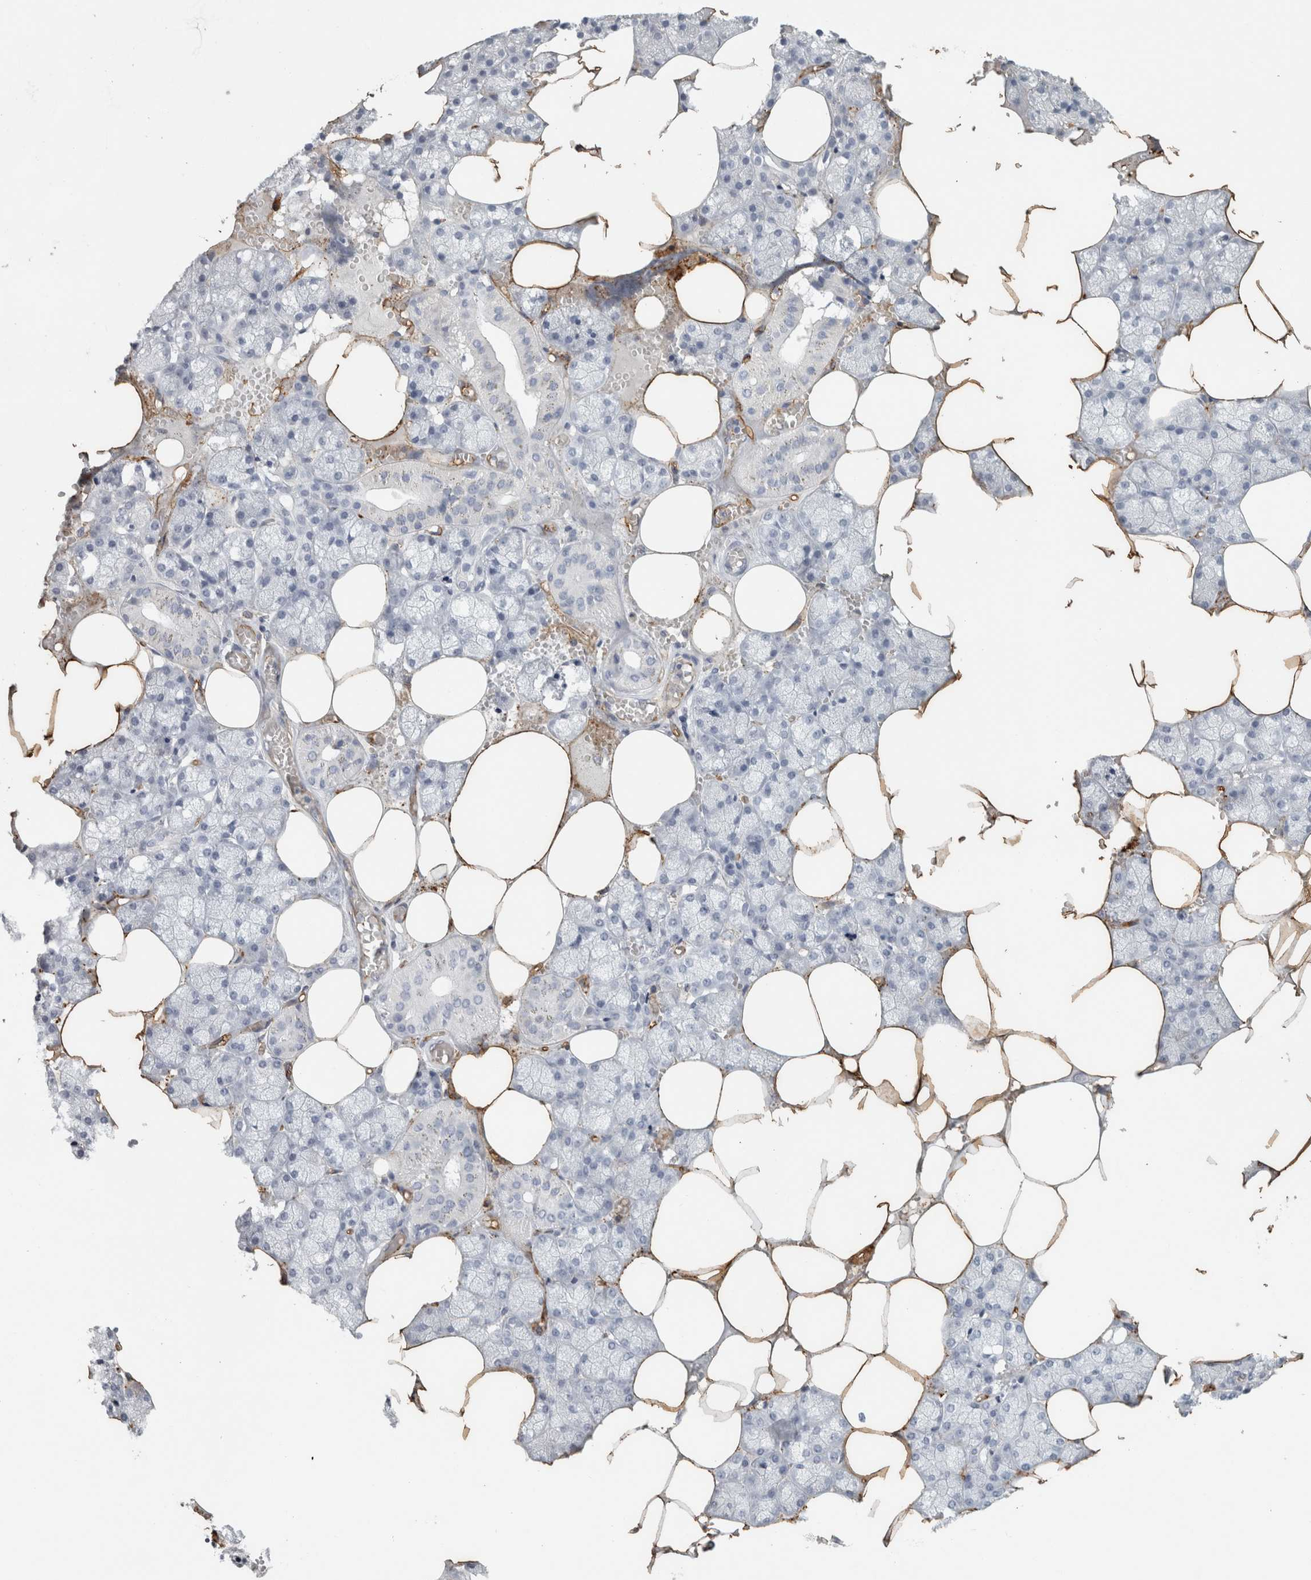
{"staining": {"intensity": "negative", "quantity": "none", "location": "none"}, "tissue": "salivary gland", "cell_type": "Glandular cells", "image_type": "normal", "snomed": [{"axis": "morphology", "description": "Normal tissue, NOS"}, {"axis": "topography", "description": "Salivary gland"}], "caption": "This is an IHC histopathology image of benign salivary gland. There is no expression in glandular cells.", "gene": "CD36", "patient": {"sex": "male", "age": 62}}